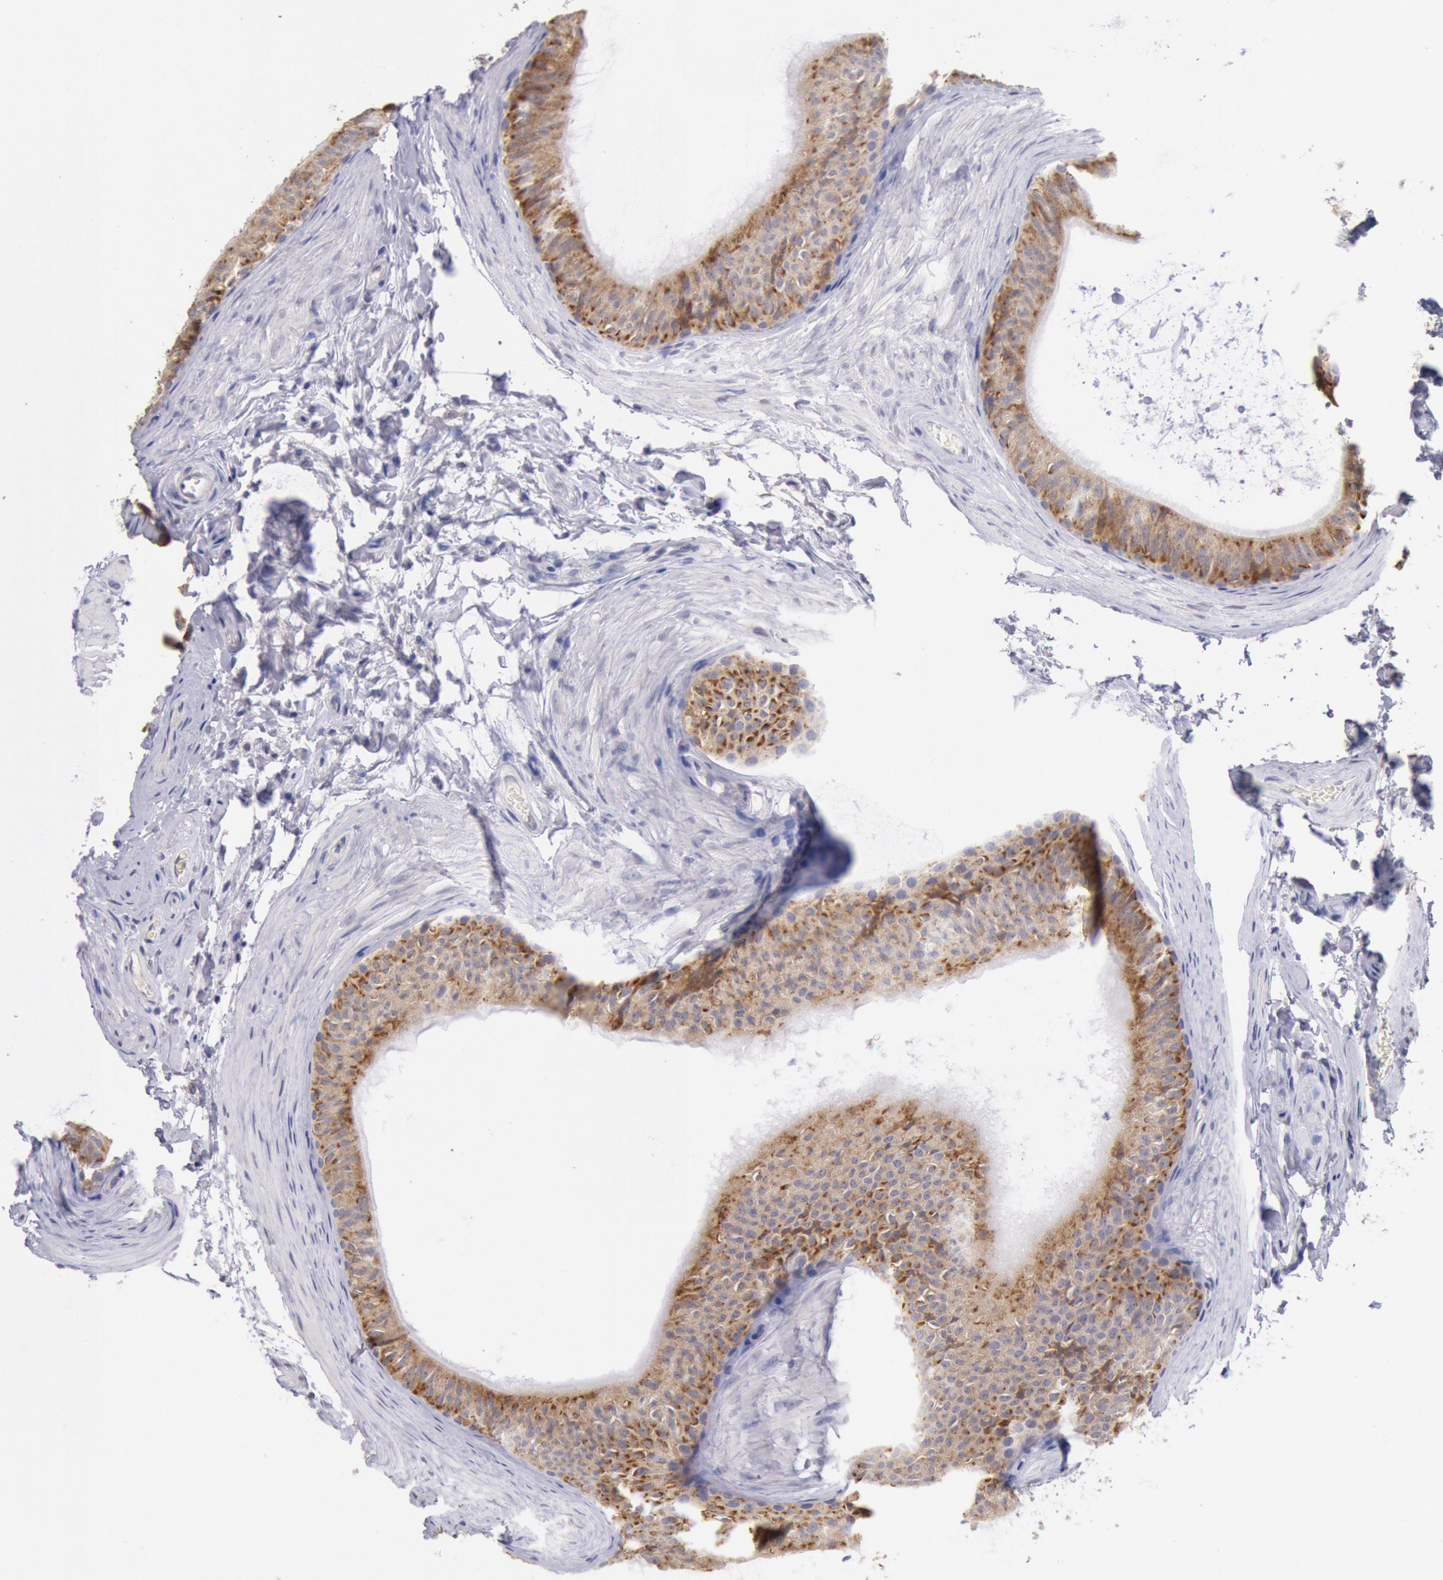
{"staining": {"intensity": "moderate", "quantity": ">75%", "location": "cytoplasmic/membranous"}, "tissue": "epididymis", "cell_type": "Glandular cells", "image_type": "normal", "snomed": [{"axis": "morphology", "description": "Normal tissue, NOS"}, {"axis": "topography", "description": "Testis"}, {"axis": "topography", "description": "Epididymis"}], "caption": "This photomicrograph demonstrates immunohistochemistry staining of benign epididymis, with medium moderate cytoplasmic/membranous staining in about >75% of glandular cells.", "gene": "GAL3ST1", "patient": {"sex": "male", "age": 36}}